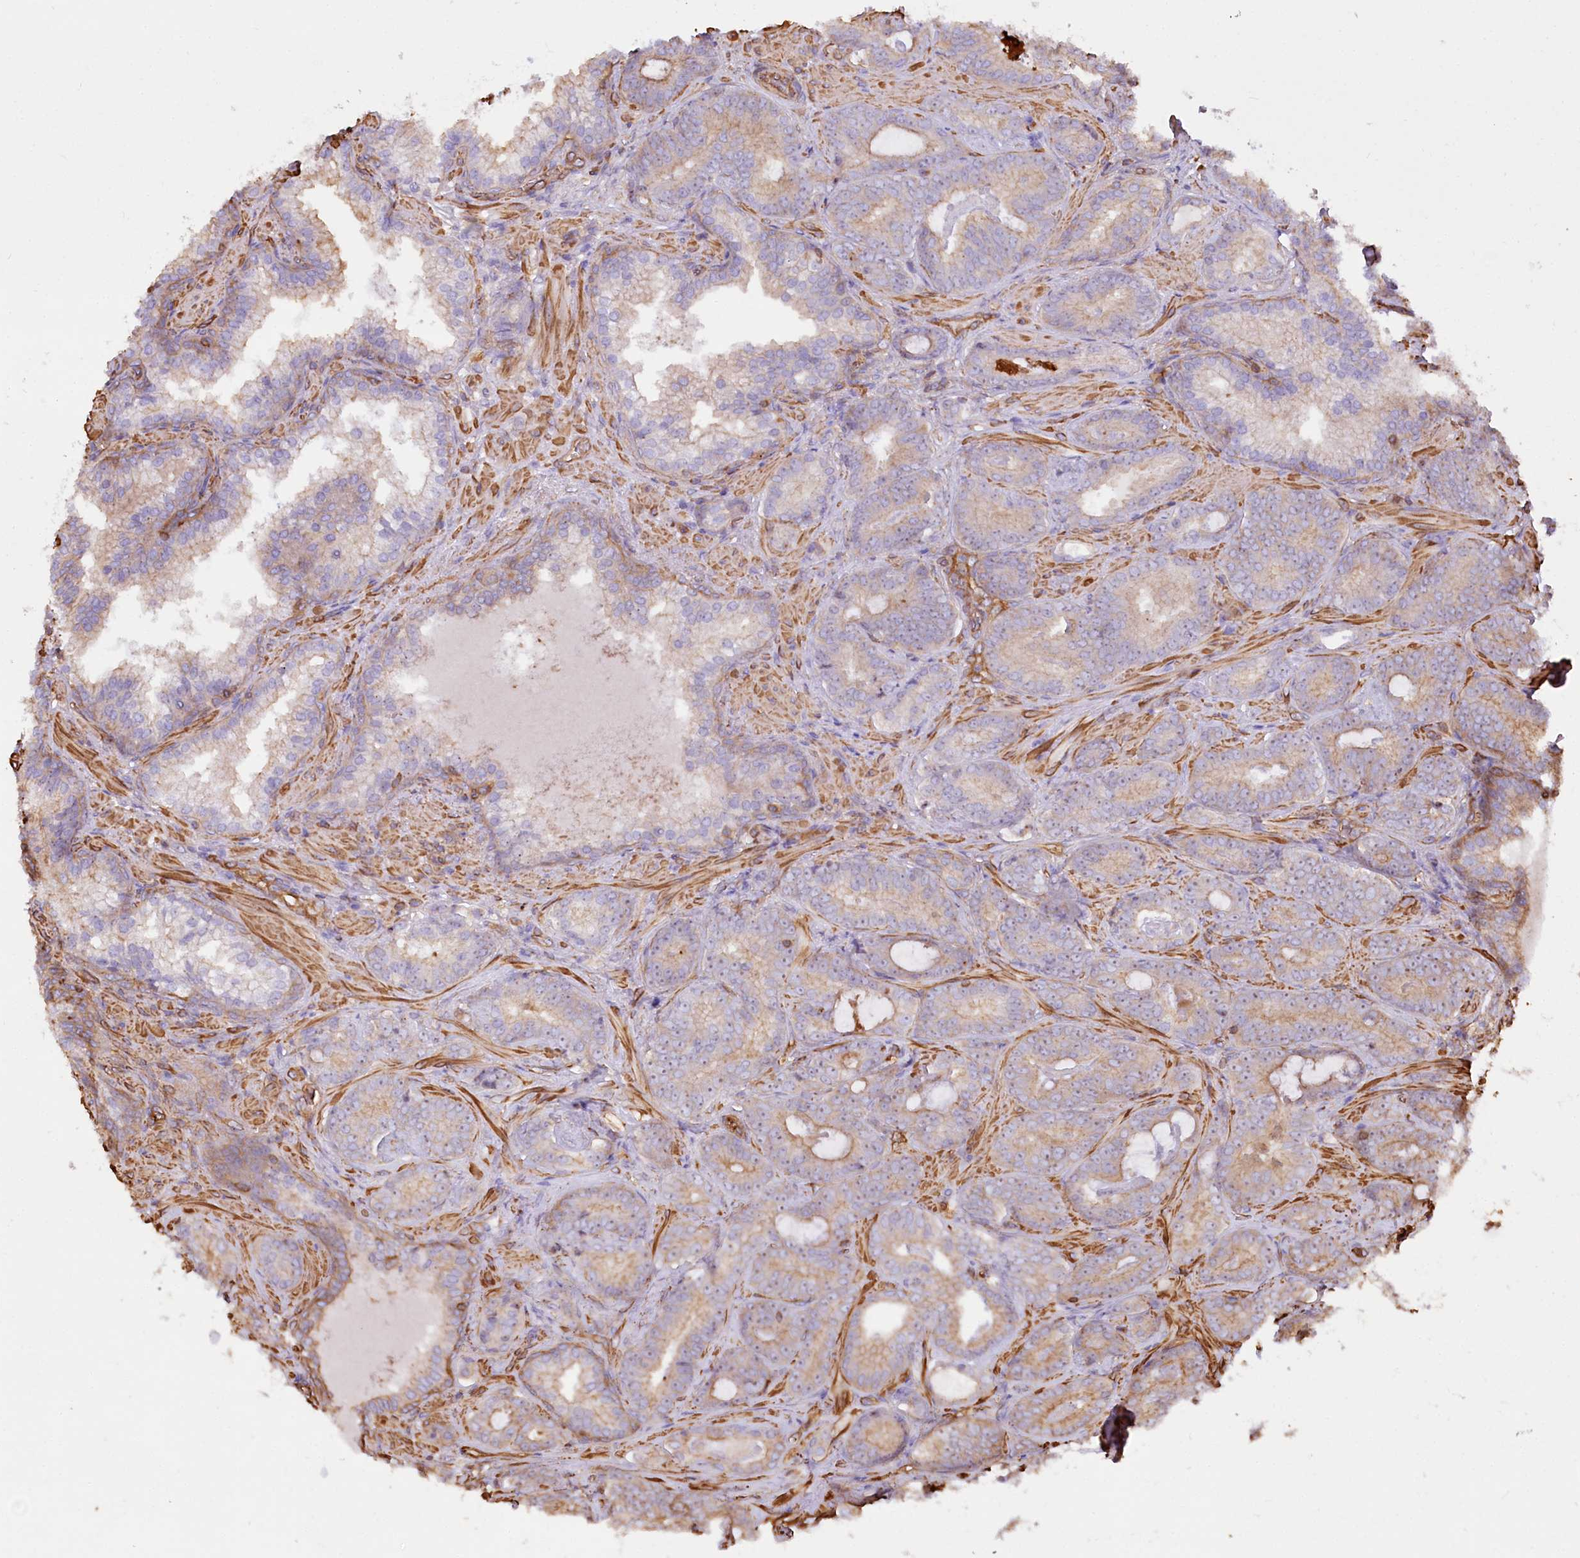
{"staining": {"intensity": "weak", "quantity": "25%-75%", "location": "cytoplasmic/membranous"}, "tissue": "prostate cancer", "cell_type": "Tumor cells", "image_type": "cancer", "snomed": [{"axis": "morphology", "description": "Adenocarcinoma, Low grade"}, {"axis": "topography", "description": "Prostate"}], "caption": "Protein staining of prostate cancer (low-grade adenocarcinoma) tissue demonstrates weak cytoplasmic/membranous expression in approximately 25%-75% of tumor cells.", "gene": "WDR36", "patient": {"sex": "male", "age": 60}}